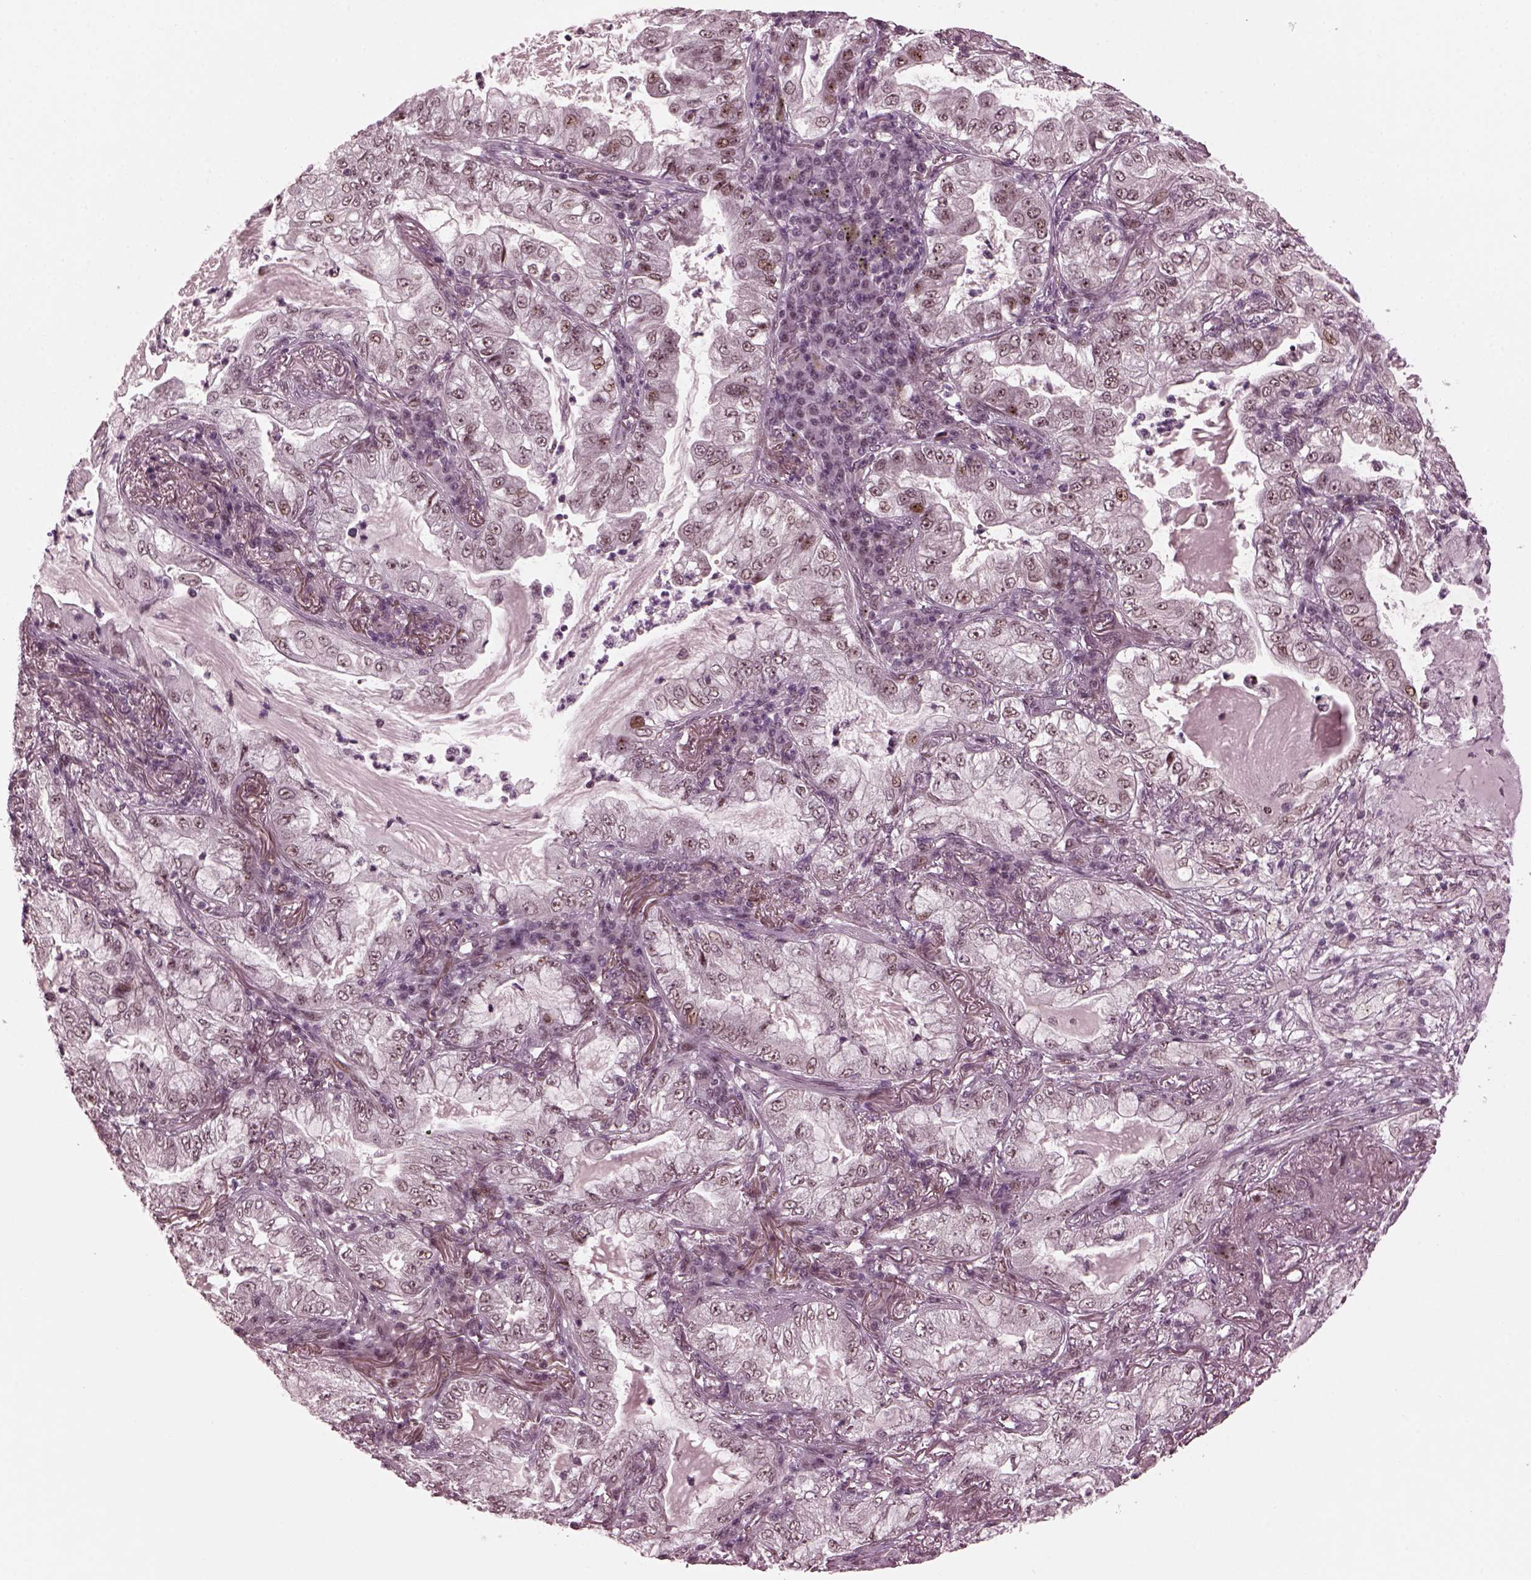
{"staining": {"intensity": "moderate", "quantity": "<25%", "location": "nuclear"}, "tissue": "lung cancer", "cell_type": "Tumor cells", "image_type": "cancer", "snomed": [{"axis": "morphology", "description": "Adenocarcinoma, NOS"}, {"axis": "topography", "description": "Lung"}], "caption": "Human lung adenocarcinoma stained with a brown dye exhibits moderate nuclear positive positivity in approximately <25% of tumor cells.", "gene": "TRIB3", "patient": {"sex": "female", "age": 73}}